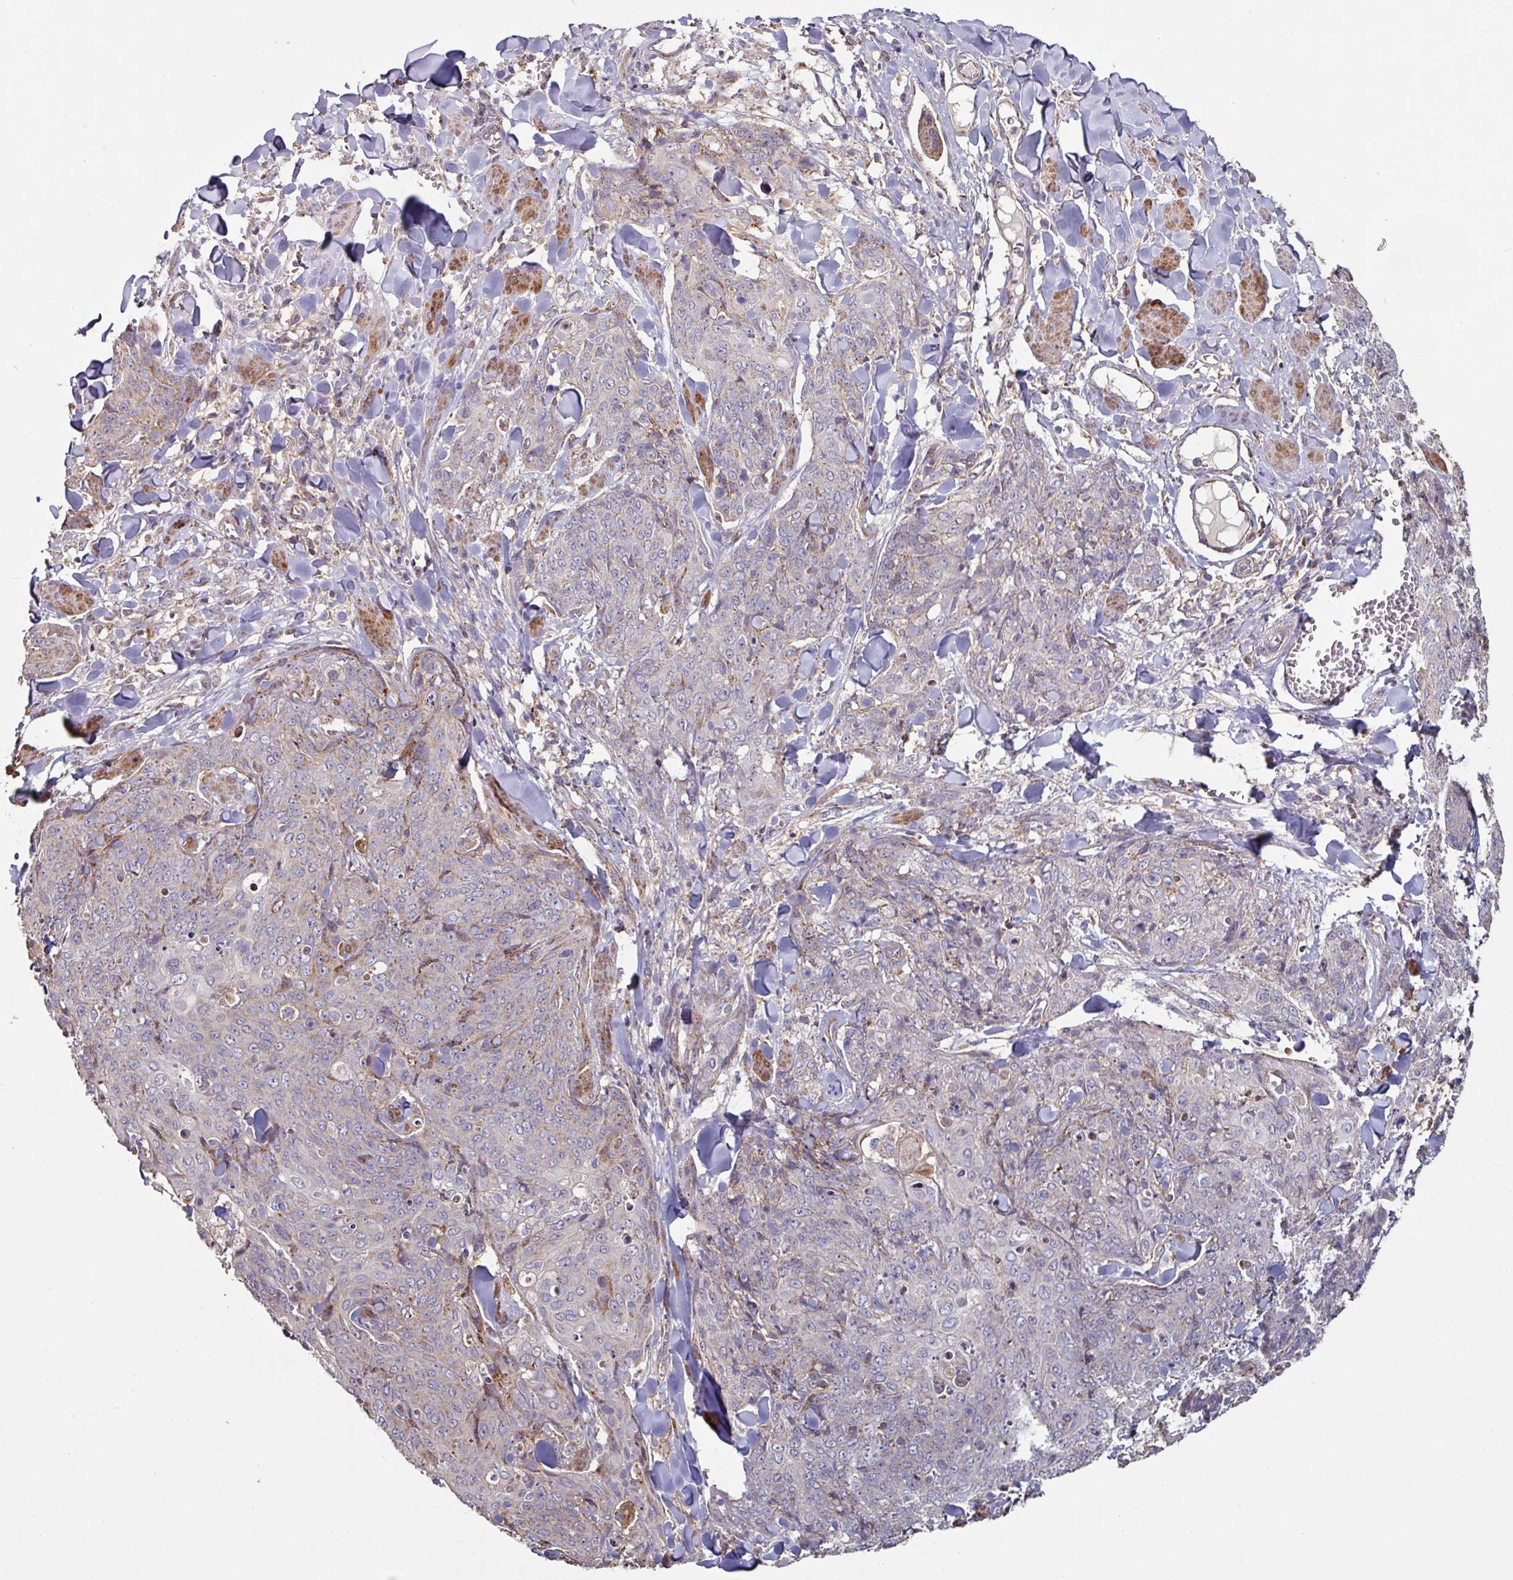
{"staining": {"intensity": "weak", "quantity": "<25%", "location": "cytoplasmic/membranous"}, "tissue": "skin cancer", "cell_type": "Tumor cells", "image_type": "cancer", "snomed": [{"axis": "morphology", "description": "Squamous cell carcinoma, NOS"}, {"axis": "topography", "description": "Skin"}, {"axis": "topography", "description": "Vulva"}], "caption": "Tumor cells are negative for protein expression in human skin cancer (squamous cell carcinoma). (DAB IHC visualized using brightfield microscopy, high magnification).", "gene": "OR2D3", "patient": {"sex": "female", "age": 85}}